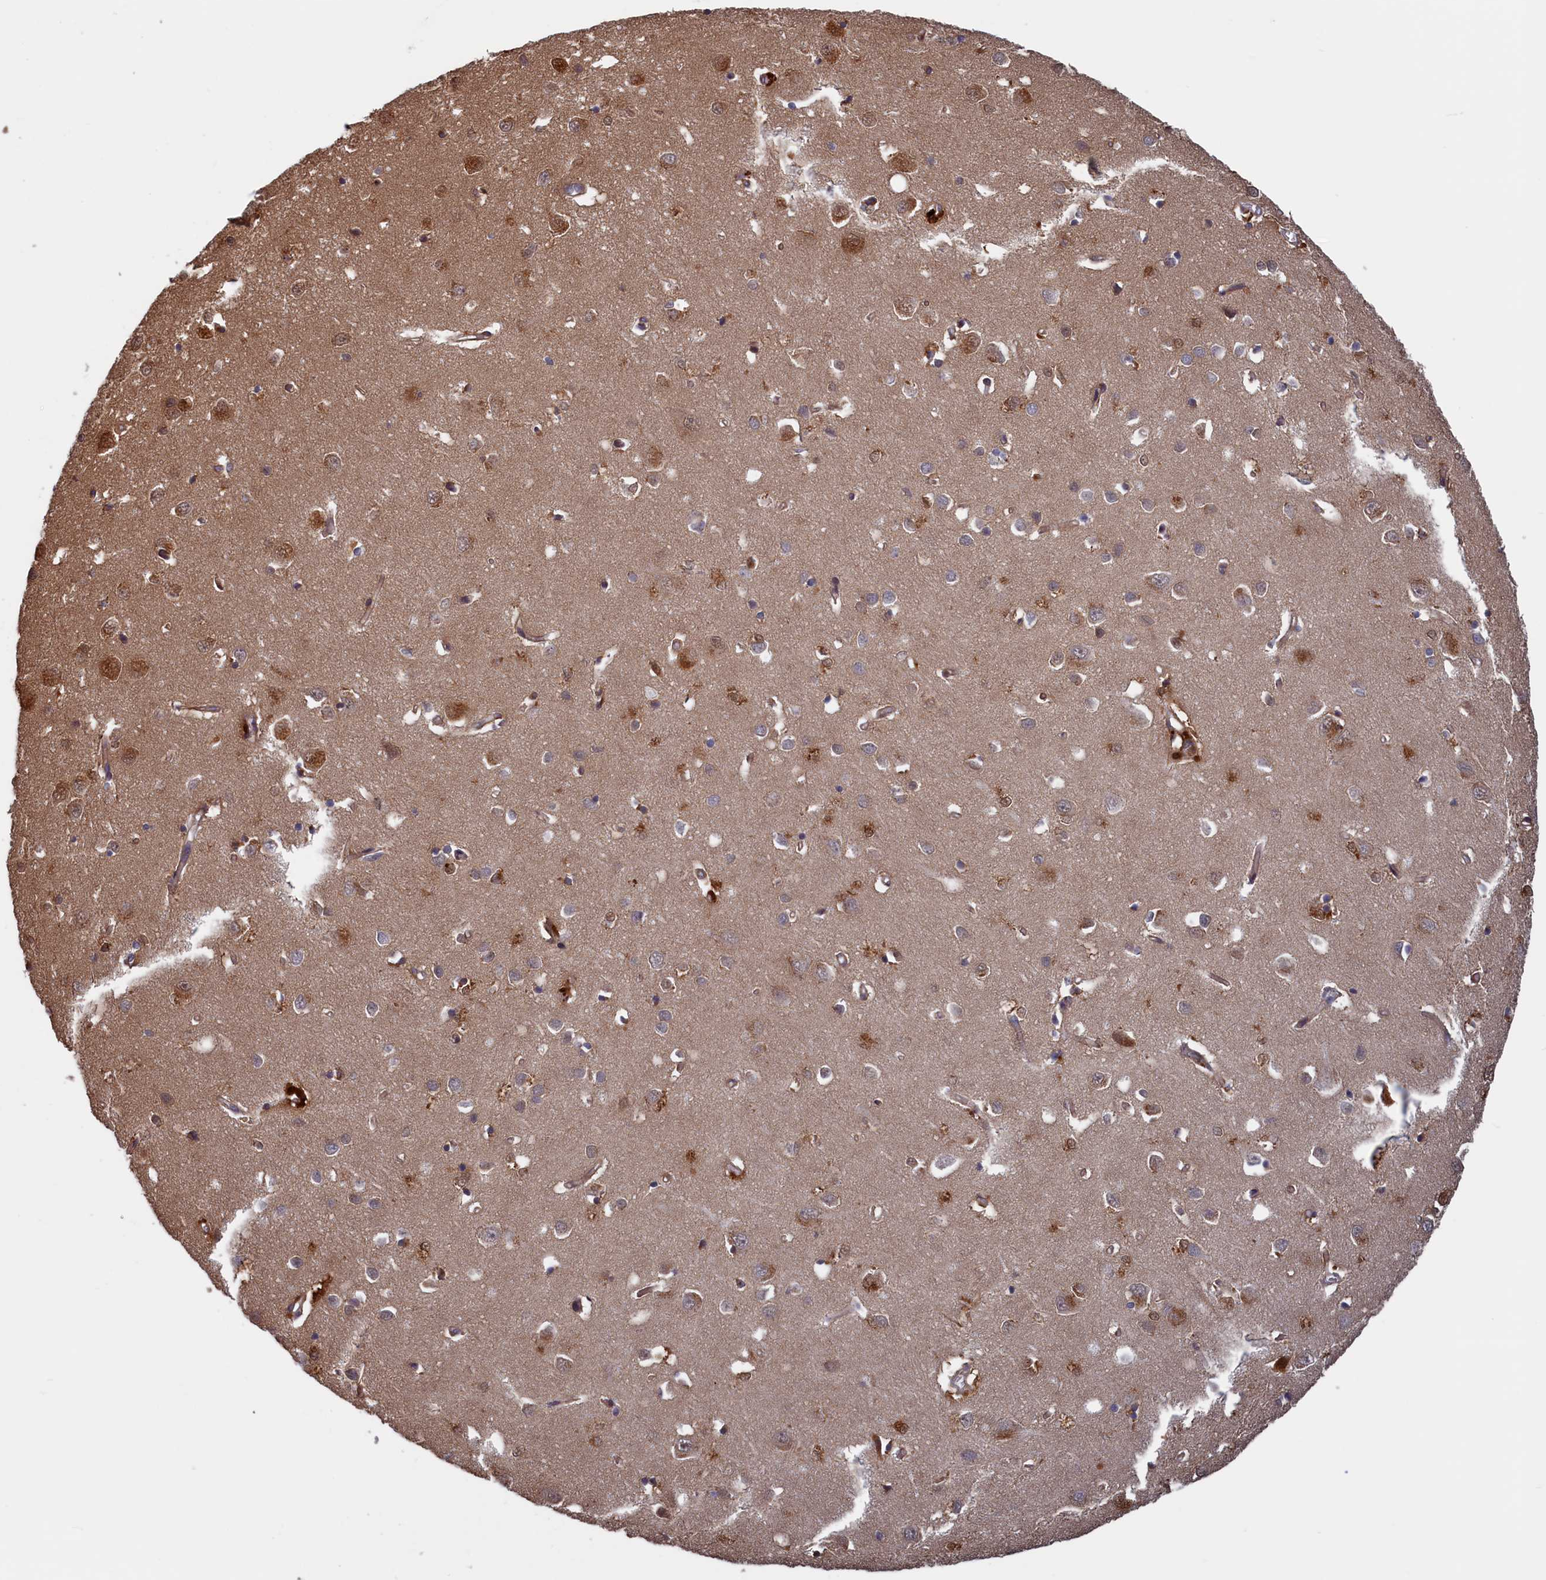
{"staining": {"intensity": "weak", "quantity": "25%-75%", "location": "cytoplasmic/membranous"}, "tissue": "cerebral cortex", "cell_type": "Endothelial cells", "image_type": "normal", "snomed": [{"axis": "morphology", "description": "Normal tissue, NOS"}, {"axis": "topography", "description": "Cerebral cortex"}], "caption": "Immunohistochemical staining of unremarkable cerebral cortex demonstrates 25%-75% levels of weak cytoplasmic/membranous protein expression in about 25%-75% of endothelial cells. (Brightfield microscopy of DAB IHC at high magnification).", "gene": "PLP2", "patient": {"sex": "female", "age": 64}}